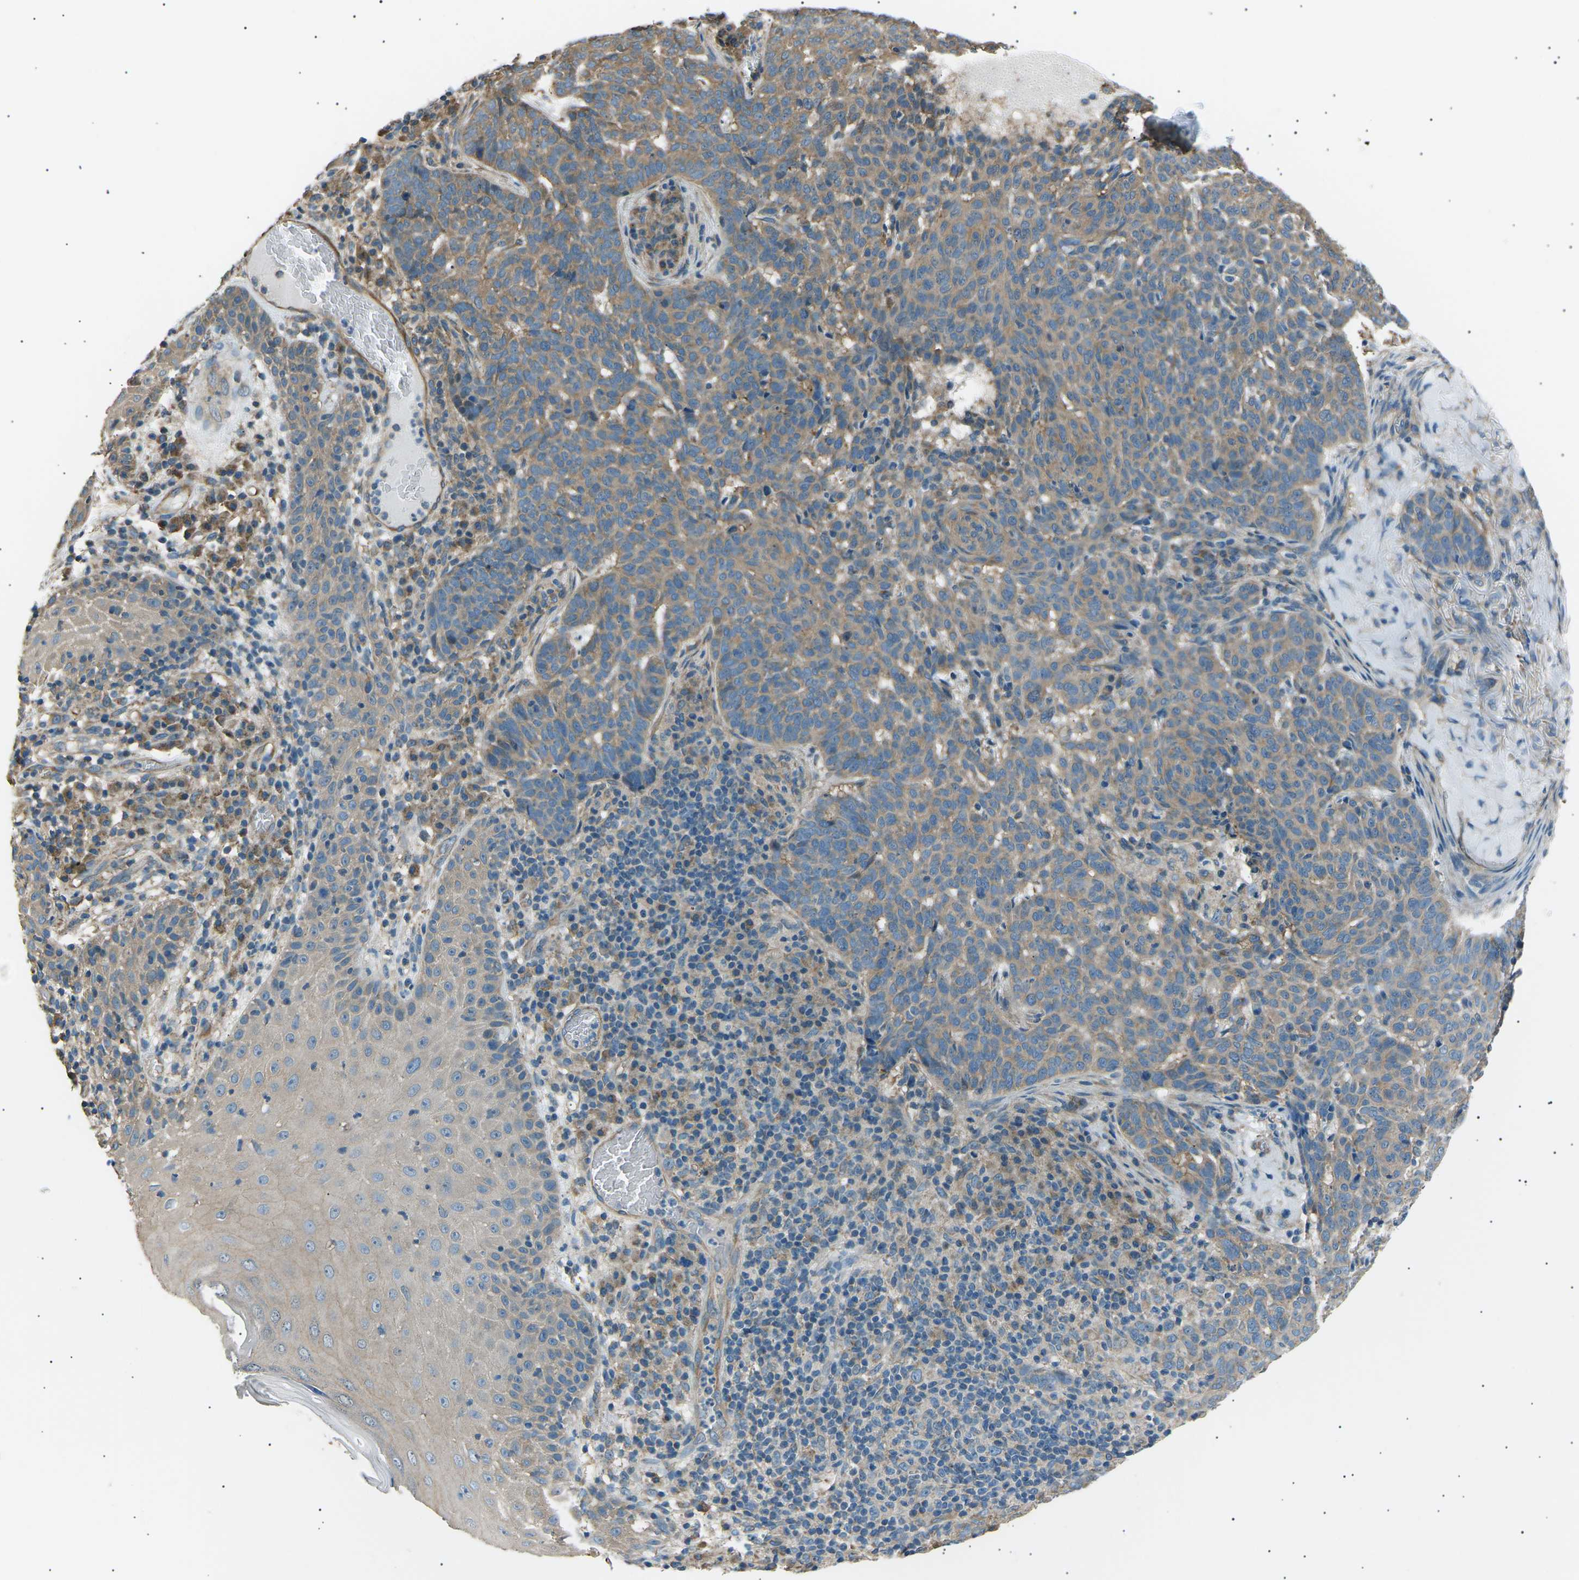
{"staining": {"intensity": "moderate", "quantity": ">75%", "location": "cytoplasmic/membranous"}, "tissue": "skin cancer", "cell_type": "Tumor cells", "image_type": "cancer", "snomed": [{"axis": "morphology", "description": "Basal cell carcinoma"}, {"axis": "topography", "description": "Skin"}], "caption": "Moderate cytoplasmic/membranous expression is identified in approximately >75% of tumor cells in basal cell carcinoma (skin).", "gene": "SLK", "patient": {"sex": "male", "age": 85}}